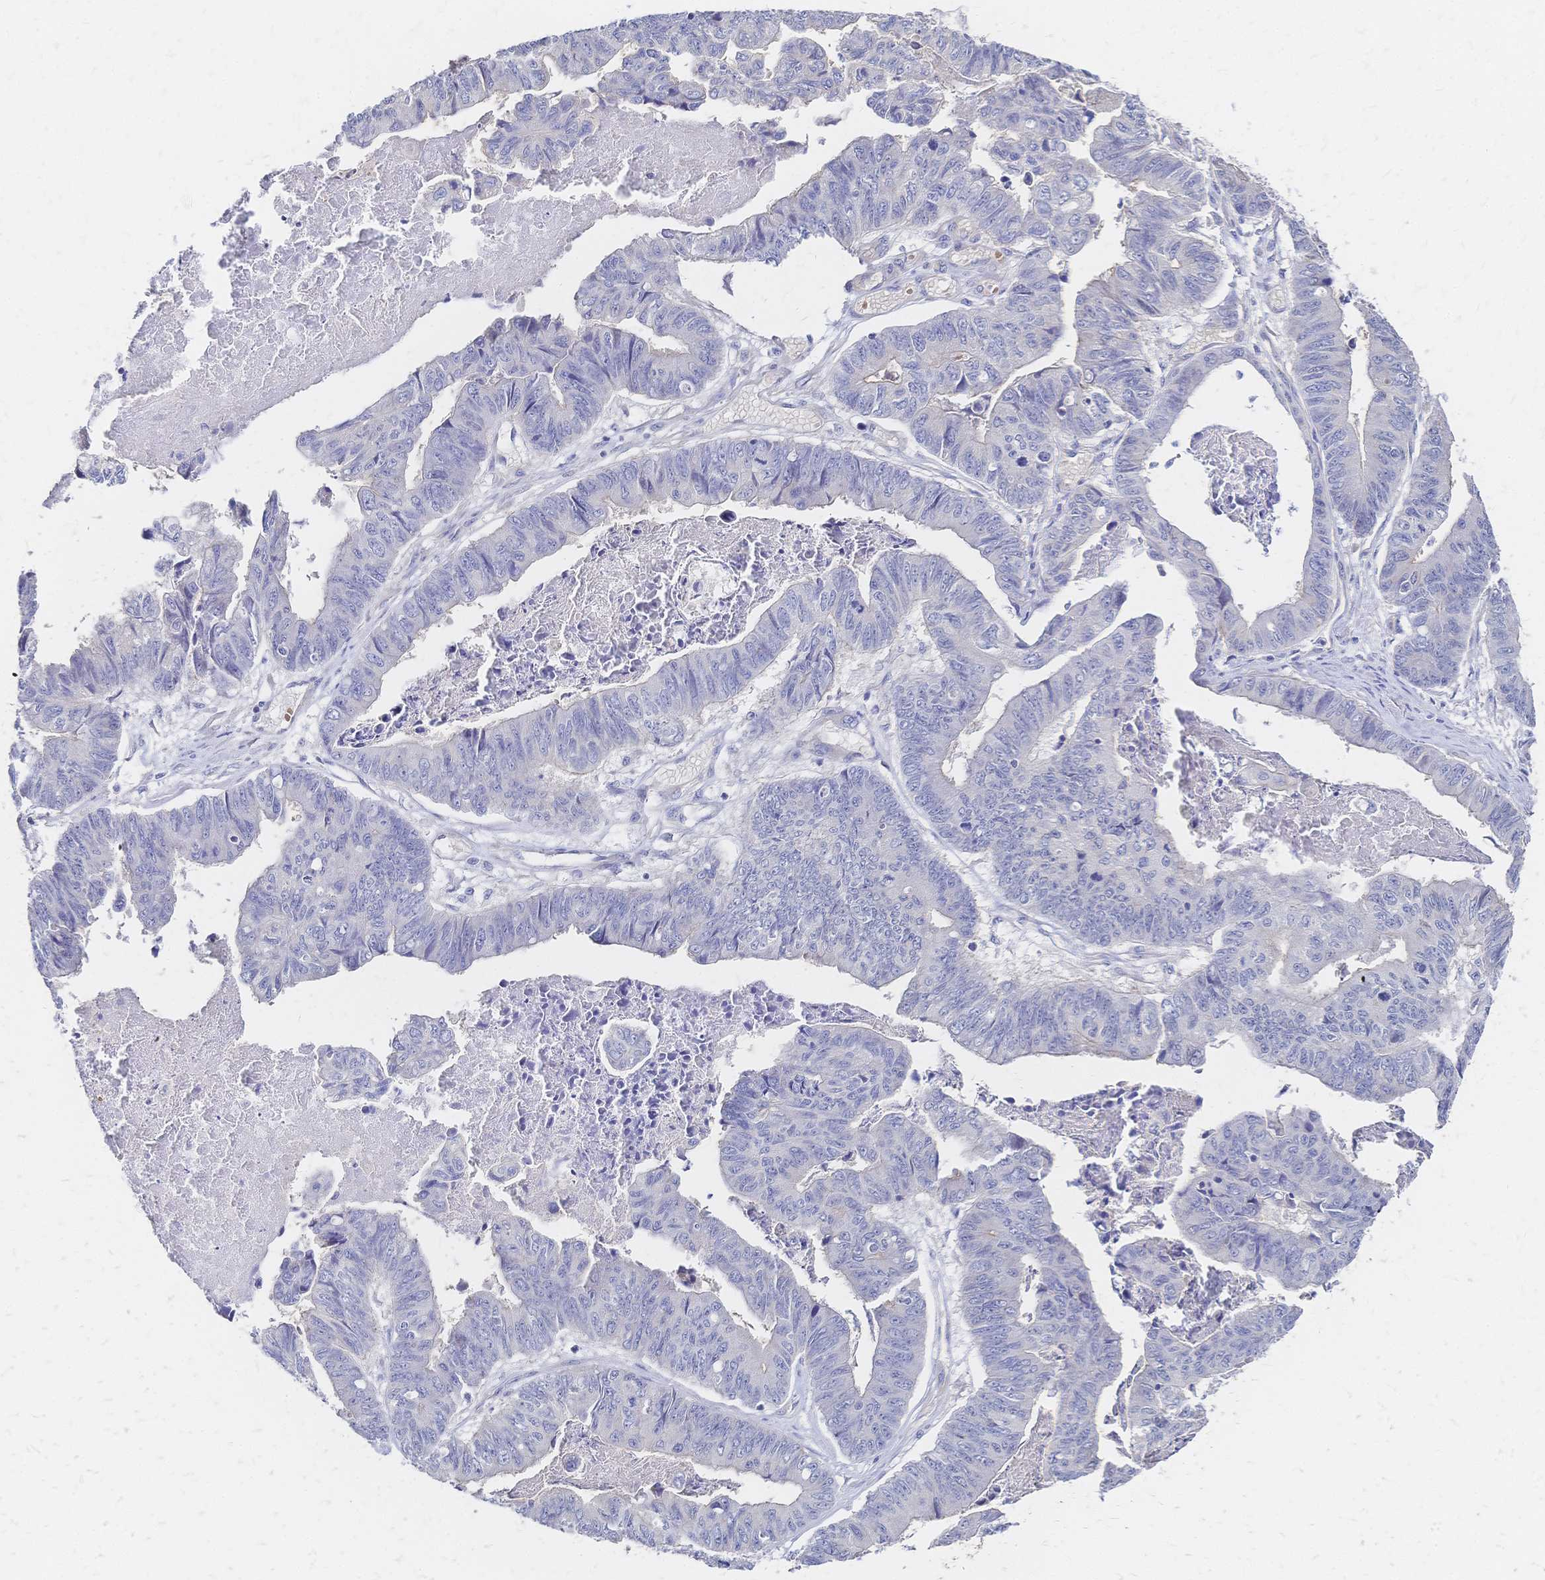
{"staining": {"intensity": "negative", "quantity": "none", "location": "none"}, "tissue": "stomach cancer", "cell_type": "Tumor cells", "image_type": "cancer", "snomed": [{"axis": "morphology", "description": "Adenocarcinoma, NOS"}, {"axis": "topography", "description": "Stomach, lower"}], "caption": "DAB (3,3'-diaminobenzidine) immunohistochemical staining of human adenocarcinoma (stomach) demonstrates no significant staining in tumor cells.", "gene": "SLC5A1", "patient": {"sex": "male", "age": 77}}